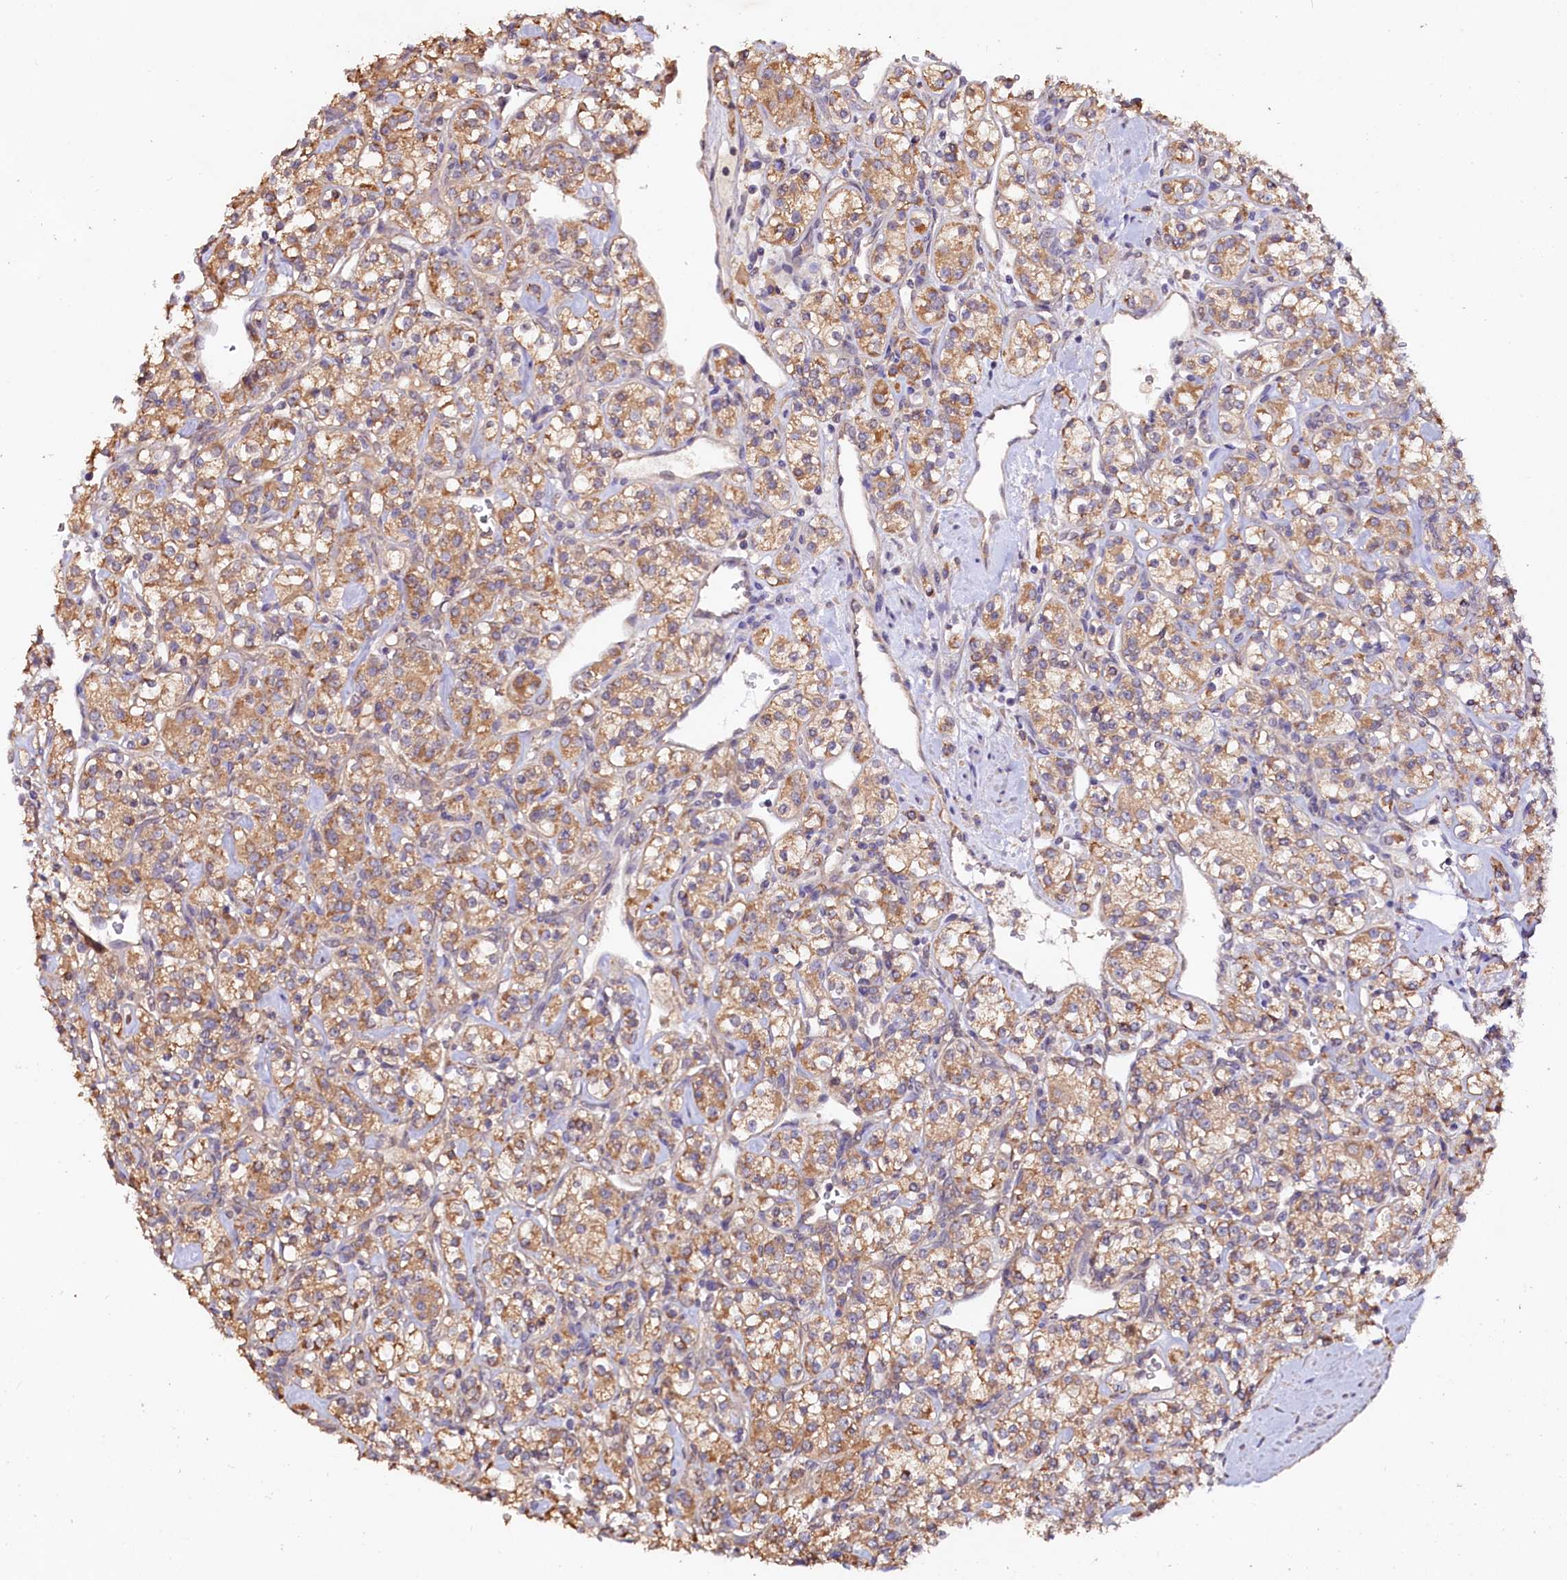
{"staining": {"intensity": "moderate", "quantity": ">75%", "location": "cytoplasmic/membranous"}, "tissue": "renal cancer", "cell_type": "Tumor cells", "image_type": "cancer", "snomed": [{"axis": "morphology", "description": "Adenocarcinoma, NOS"}, {"axis": "topography", "description": "Kidney"}], "caption": "Immunohistochemistry (IHC) photomicrograph of neoplastic tissue: renal adenocarcinoma stained using IHC shows medium levels of moderate protein expression localized specifically in the cytoplasmic/membranous of tumor cells, appearing as a cytoplasmic/membranous brown color.", "gene": "ETFBKMT", "patient": {"sex": "male", "age": 77}}